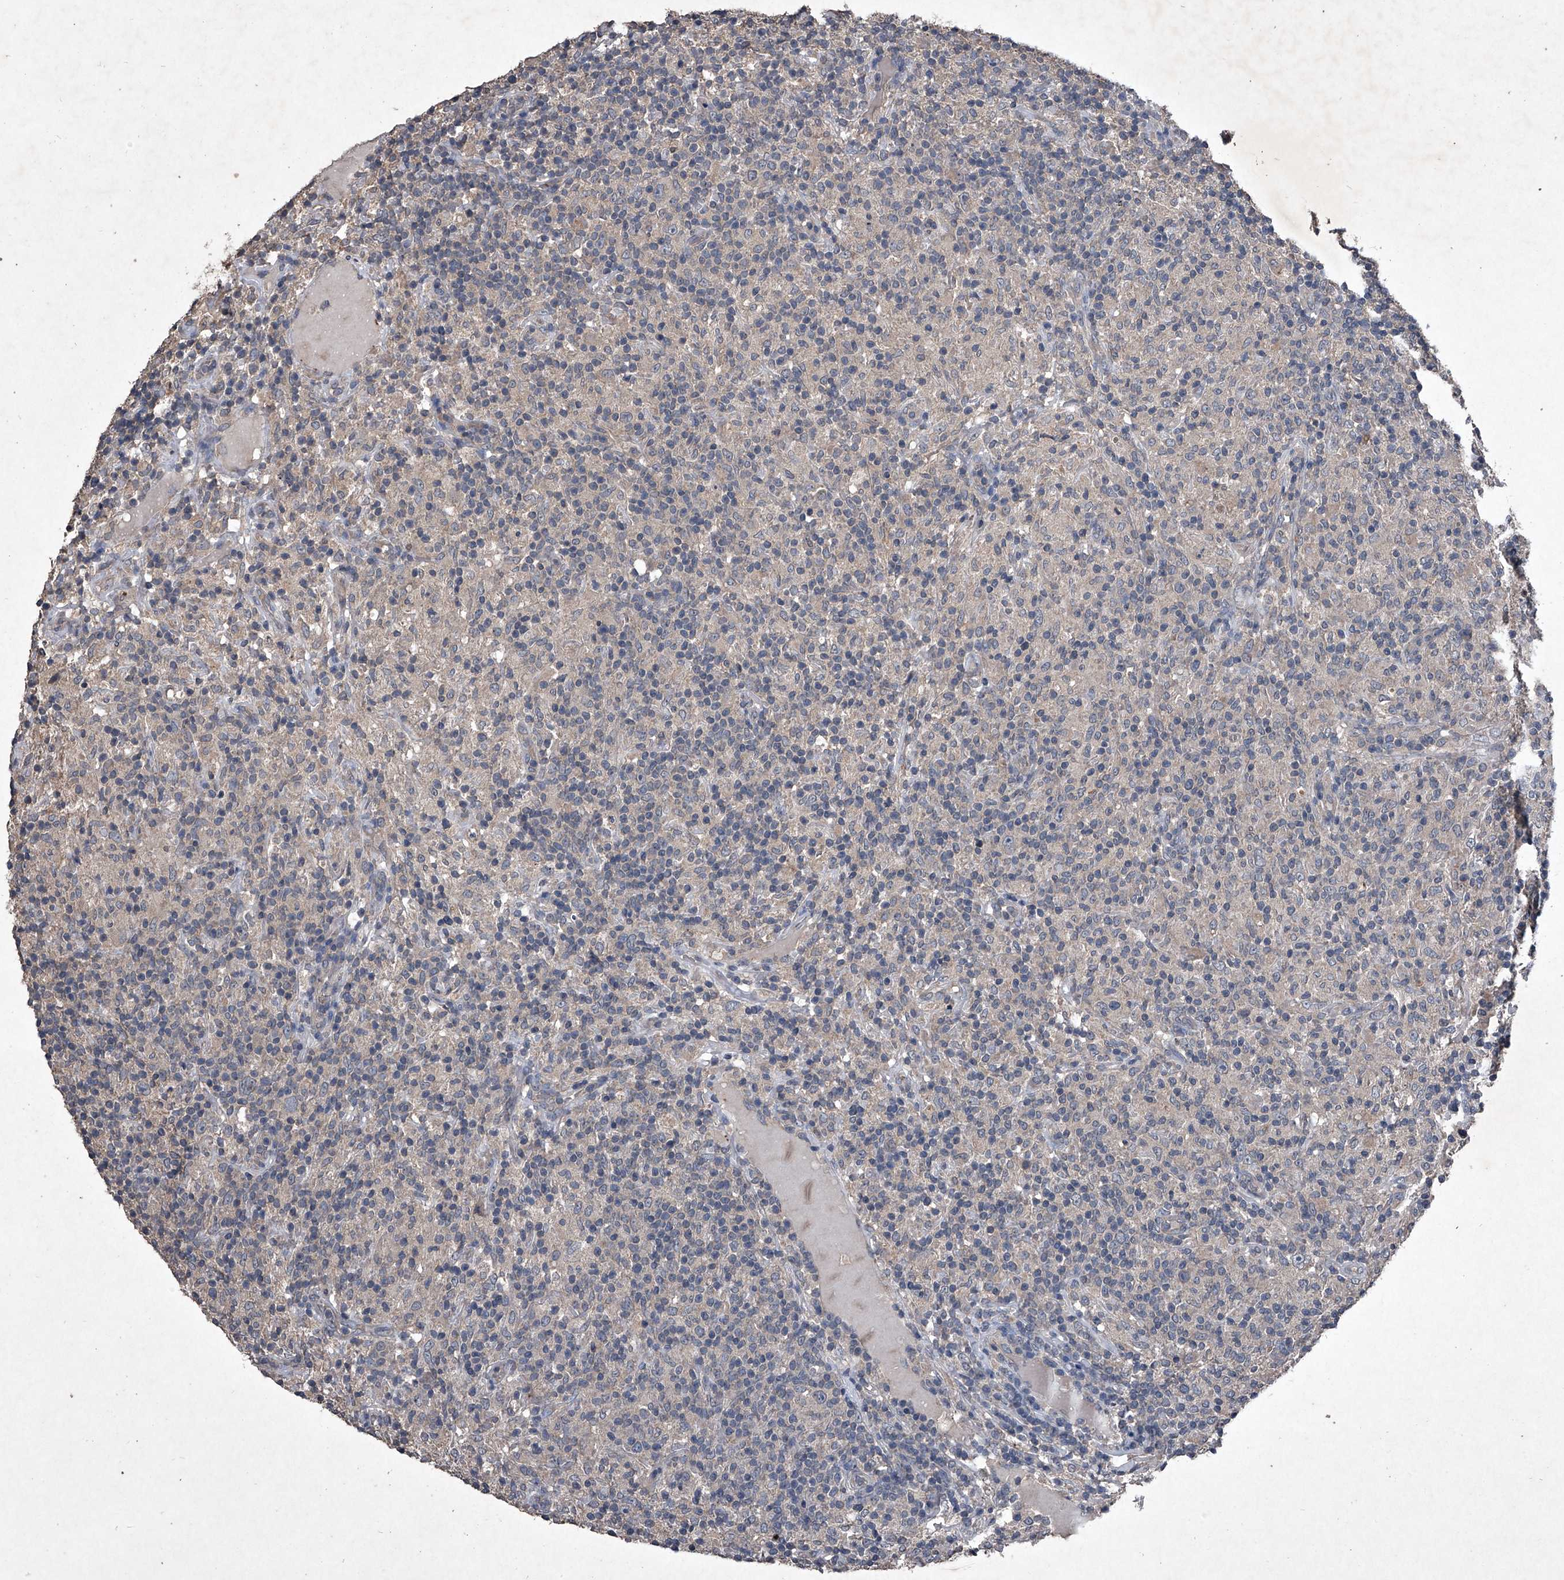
{"staining": {"intensity": "negative", "quantity": "none", "location": "none"}, "tissue": "lymphoma", "cell_type": "Tumor cells", "image_type": "cancer", "snomed": [{"axis": "morphology", "description": "Hodgkin's disease, NOS"}, {"axis": "topography", "description": "Lymph node"}], "caption": "The photomicrograph displays no staining of tumor cells in Hodgkin's disease.", "gene": "MAPKAP1", "patient": {"sex": "male", "age": 70}}